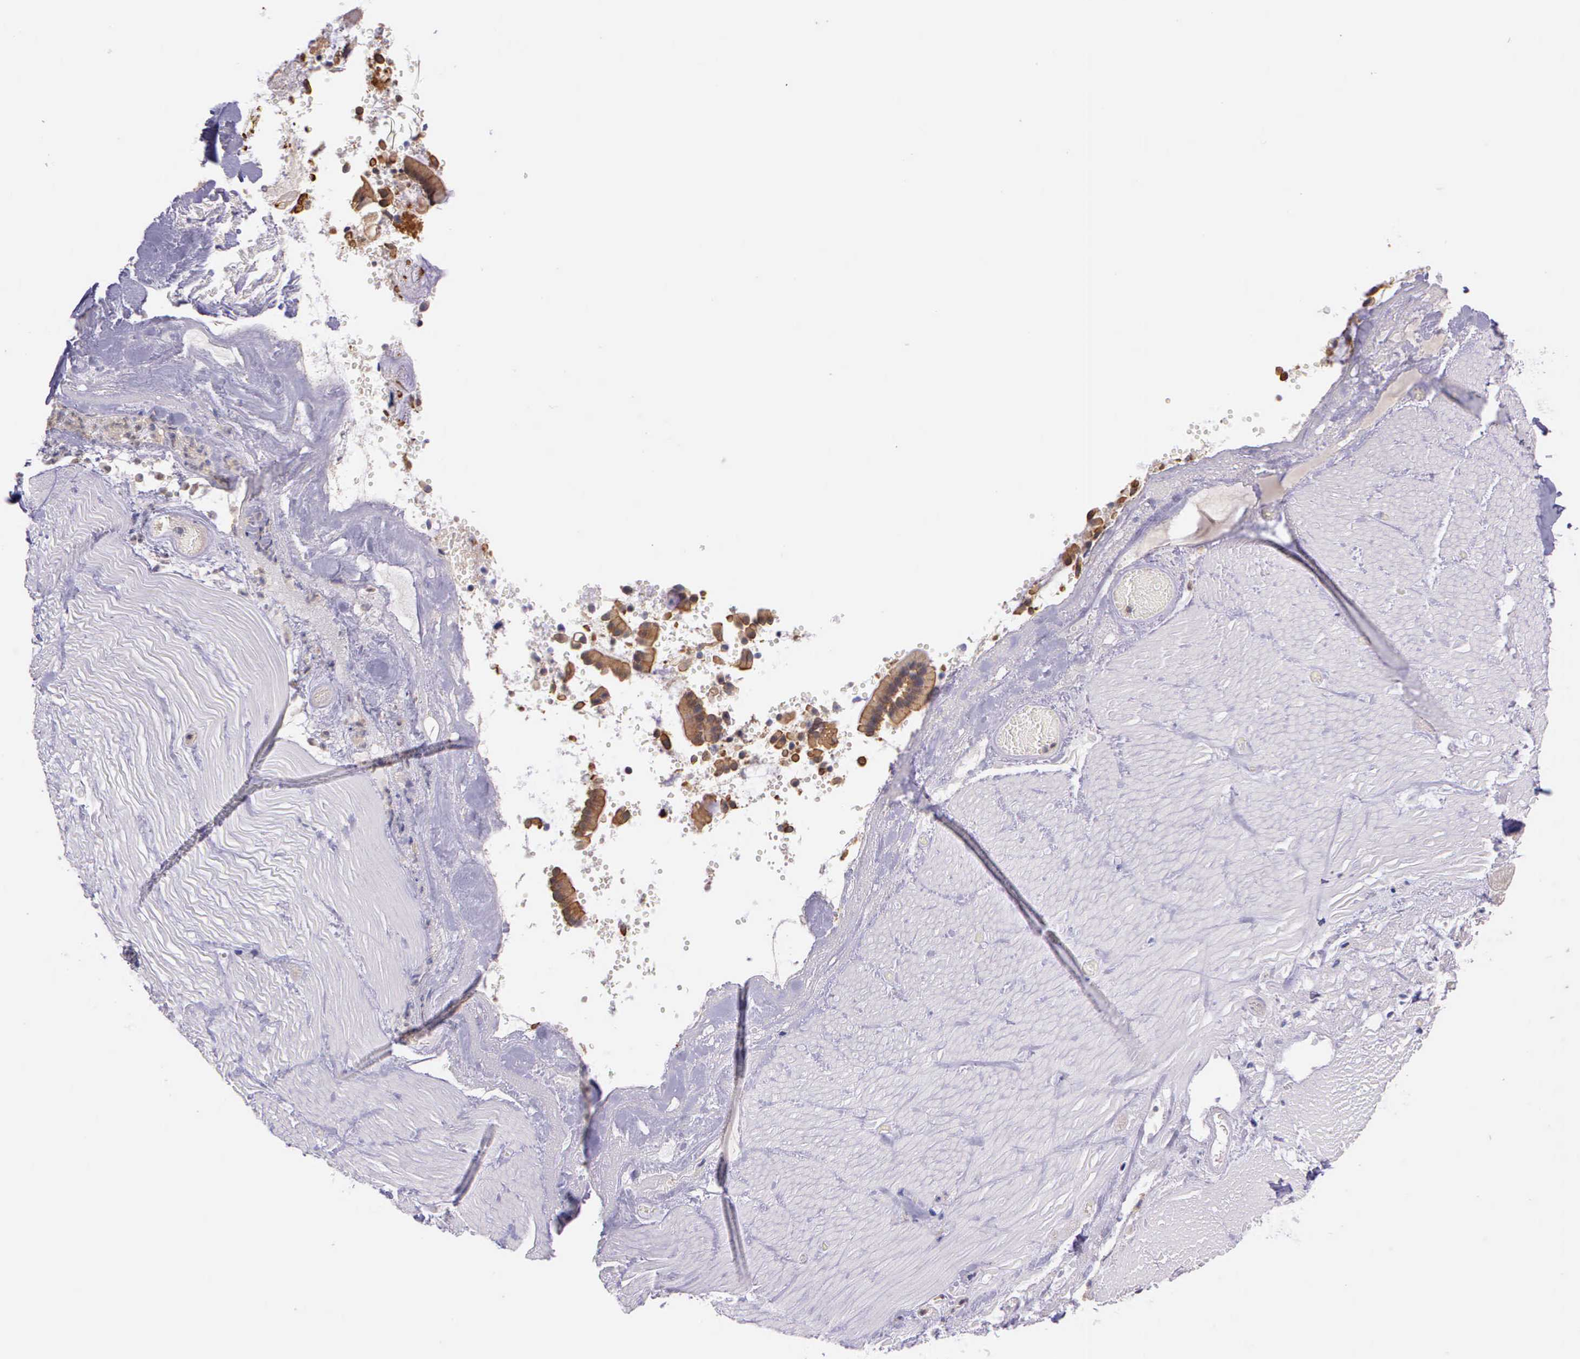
{"staining": {"intensity": "negative", "quantity": "none", "location": "none"}, "tissue": "smooth muscle", "cell_type": "Smooth muscle cells", "image_type": "normal", "snomed": [{"axis": "morphology", "description": "Normal tissue, NOS"}, {"axis": "topography", "description": "Duodenum"}], "caption": "Immunohistochemistry (IHC) of normal human smooth muscle demonstrates no expression in smooth muscle cells.", "gene": "IGBP1P2", "patient": {"sex": "male", "age": 63}}